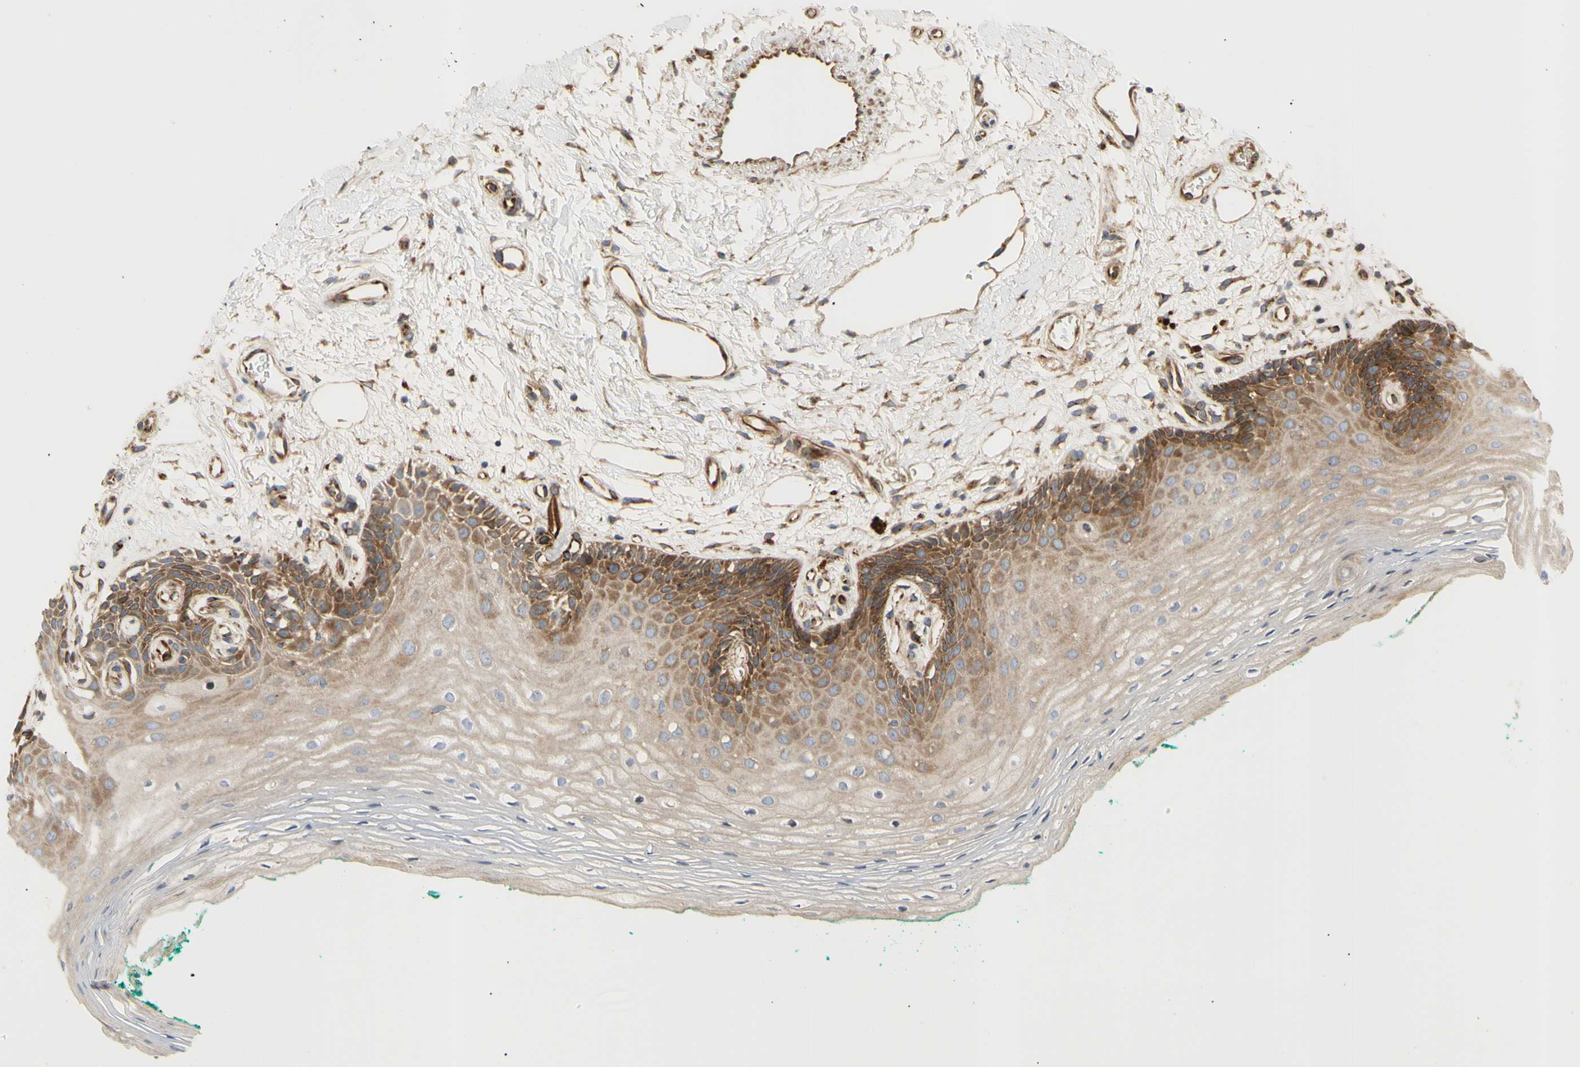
{"staining": {"intensity": "moderate", "quantity": "25%-75%", "location": "cytoplasmic/membranous"}, "tissue": "oral mucosa", "cell_type": "Squamous epithelial cells", "image_type": "normal", "snomed": [{"axis": "morphology", "description": "Normal tissue, NOS"}, {"axis": "topography", "description": "Skeletal muscle"}, {"axis": "topography", "description": "Oral tissue"}, {"axis": "topography", "description": "Peripheral nerve tissue"}], "caption": "This image displays immunohistochemistry staining of benign oral mucosa, with medium moderate cytoplasmic/membranous expression in approximately 25%-75% of squamous epithelial cells.", "gene": "TUBG2", "patient": {"sex": "female", "age": 84}}